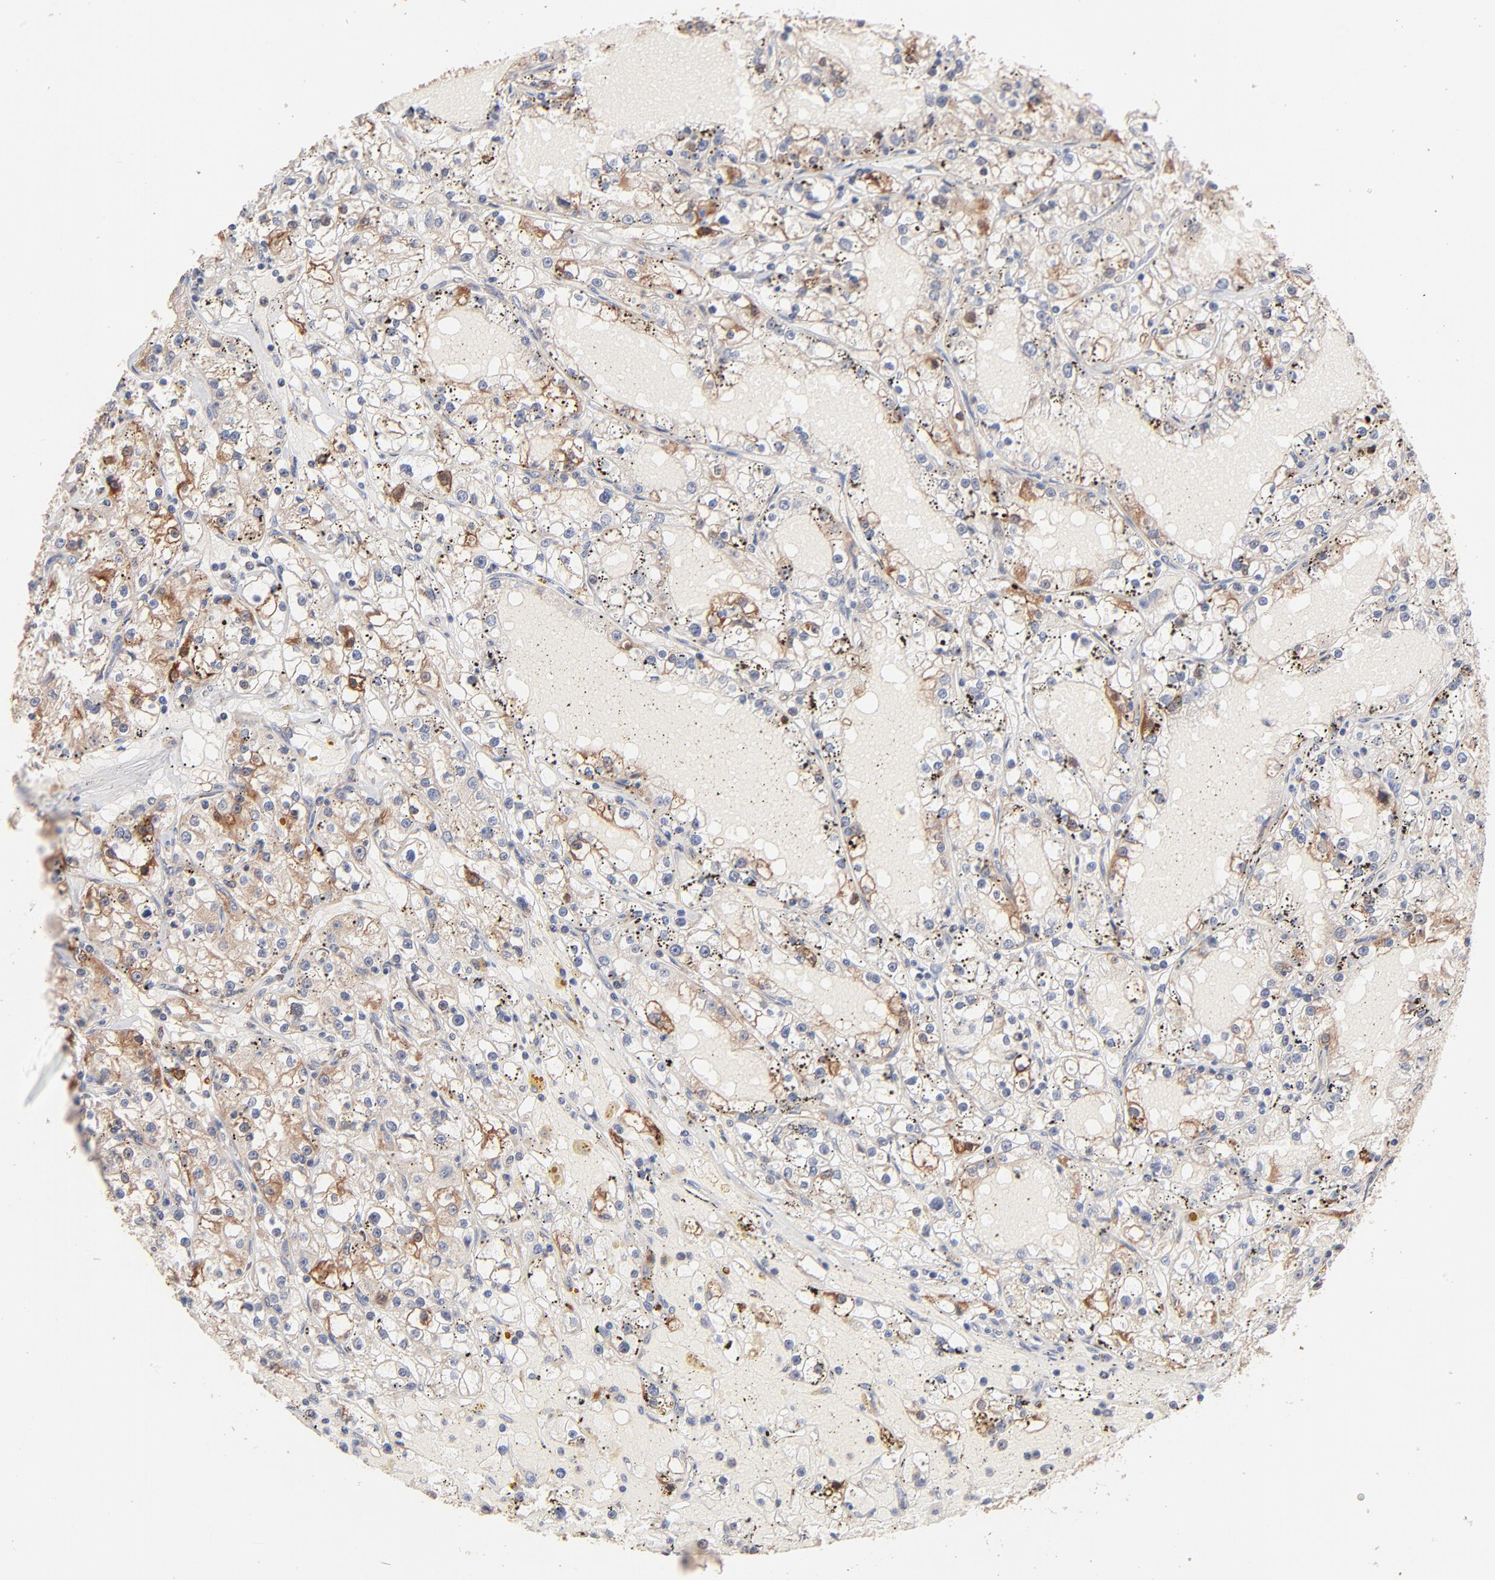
{"staining": {"intensity": "moderate", "quantity": ">75%", "location": "cytoplasmic/membranous"}, "tissue": "renal cancer", "cell_type": "Tumor cells", "image_type": "cancer", "snomed": [{"axis": "morphology", "description": "Adenocarcinoma, NOS"}, {"axis": "topography", "description": "Kidney"}], "caption": "Human renal cancer (adenocarcinoma) stained with a protein marker shows moderate staining in tumor cells.", "gene": "IVNS1ABP", "patient": {"sex": "male", "age": 56}}